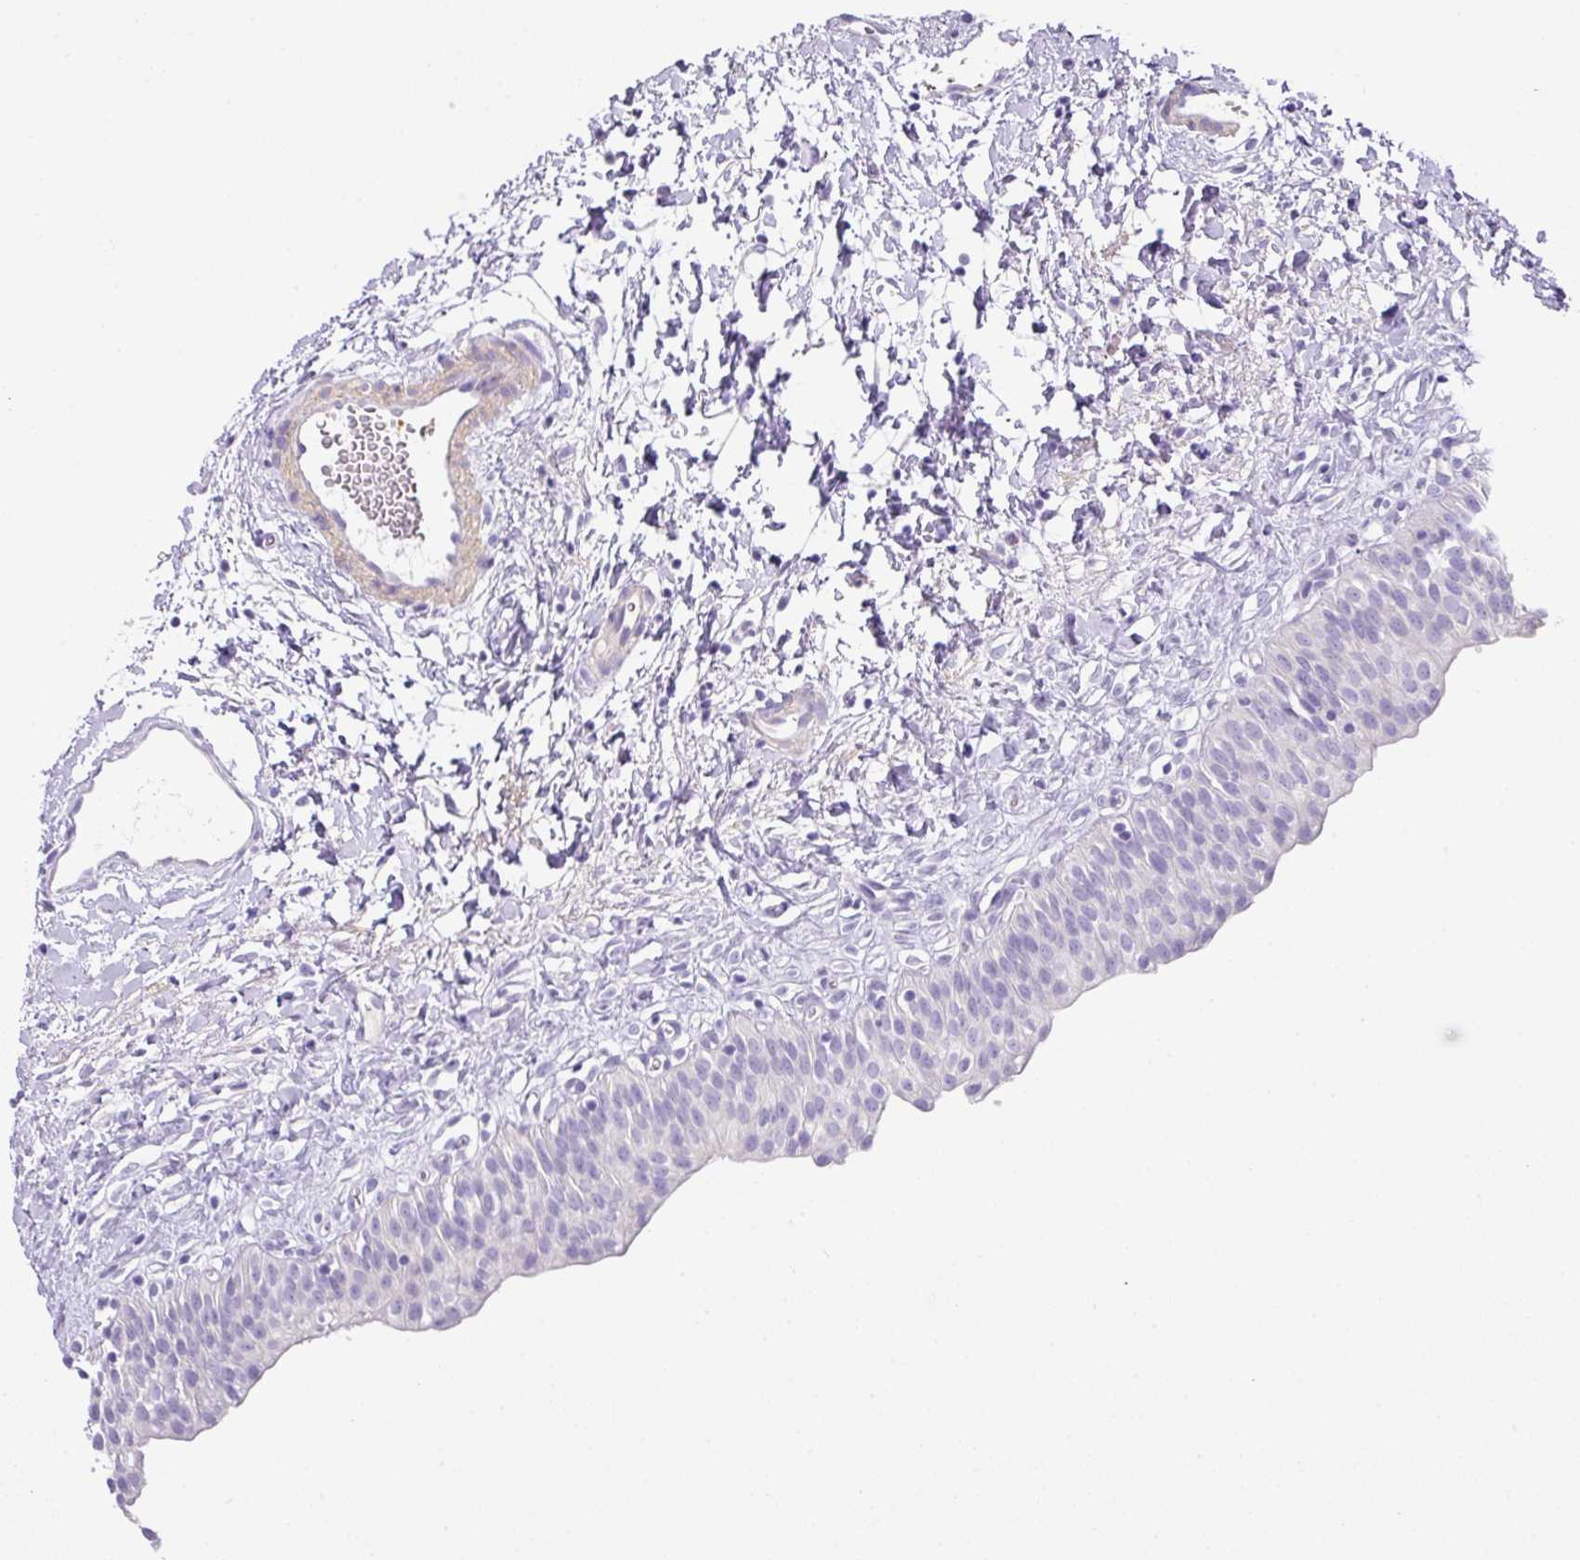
{"staining": {"intensity": "negative", "quantity": "none", "location": "none"}, "tissue": "urinary bladder", "cell_type": "Urothelial cells", "image_type": "normal", "snomed": [{"axis": "morphology", "description": "Normal tissue, NOS"}, {"axis": "topography", "description": "Urinary bladder"}], "caption": "Immunohistochemistry (IHC) of normal human urinary bladder demonstrates no staining in urothelial cells.", "gene": "TARM1", "patient": {"sex": "male", "age": 51}}